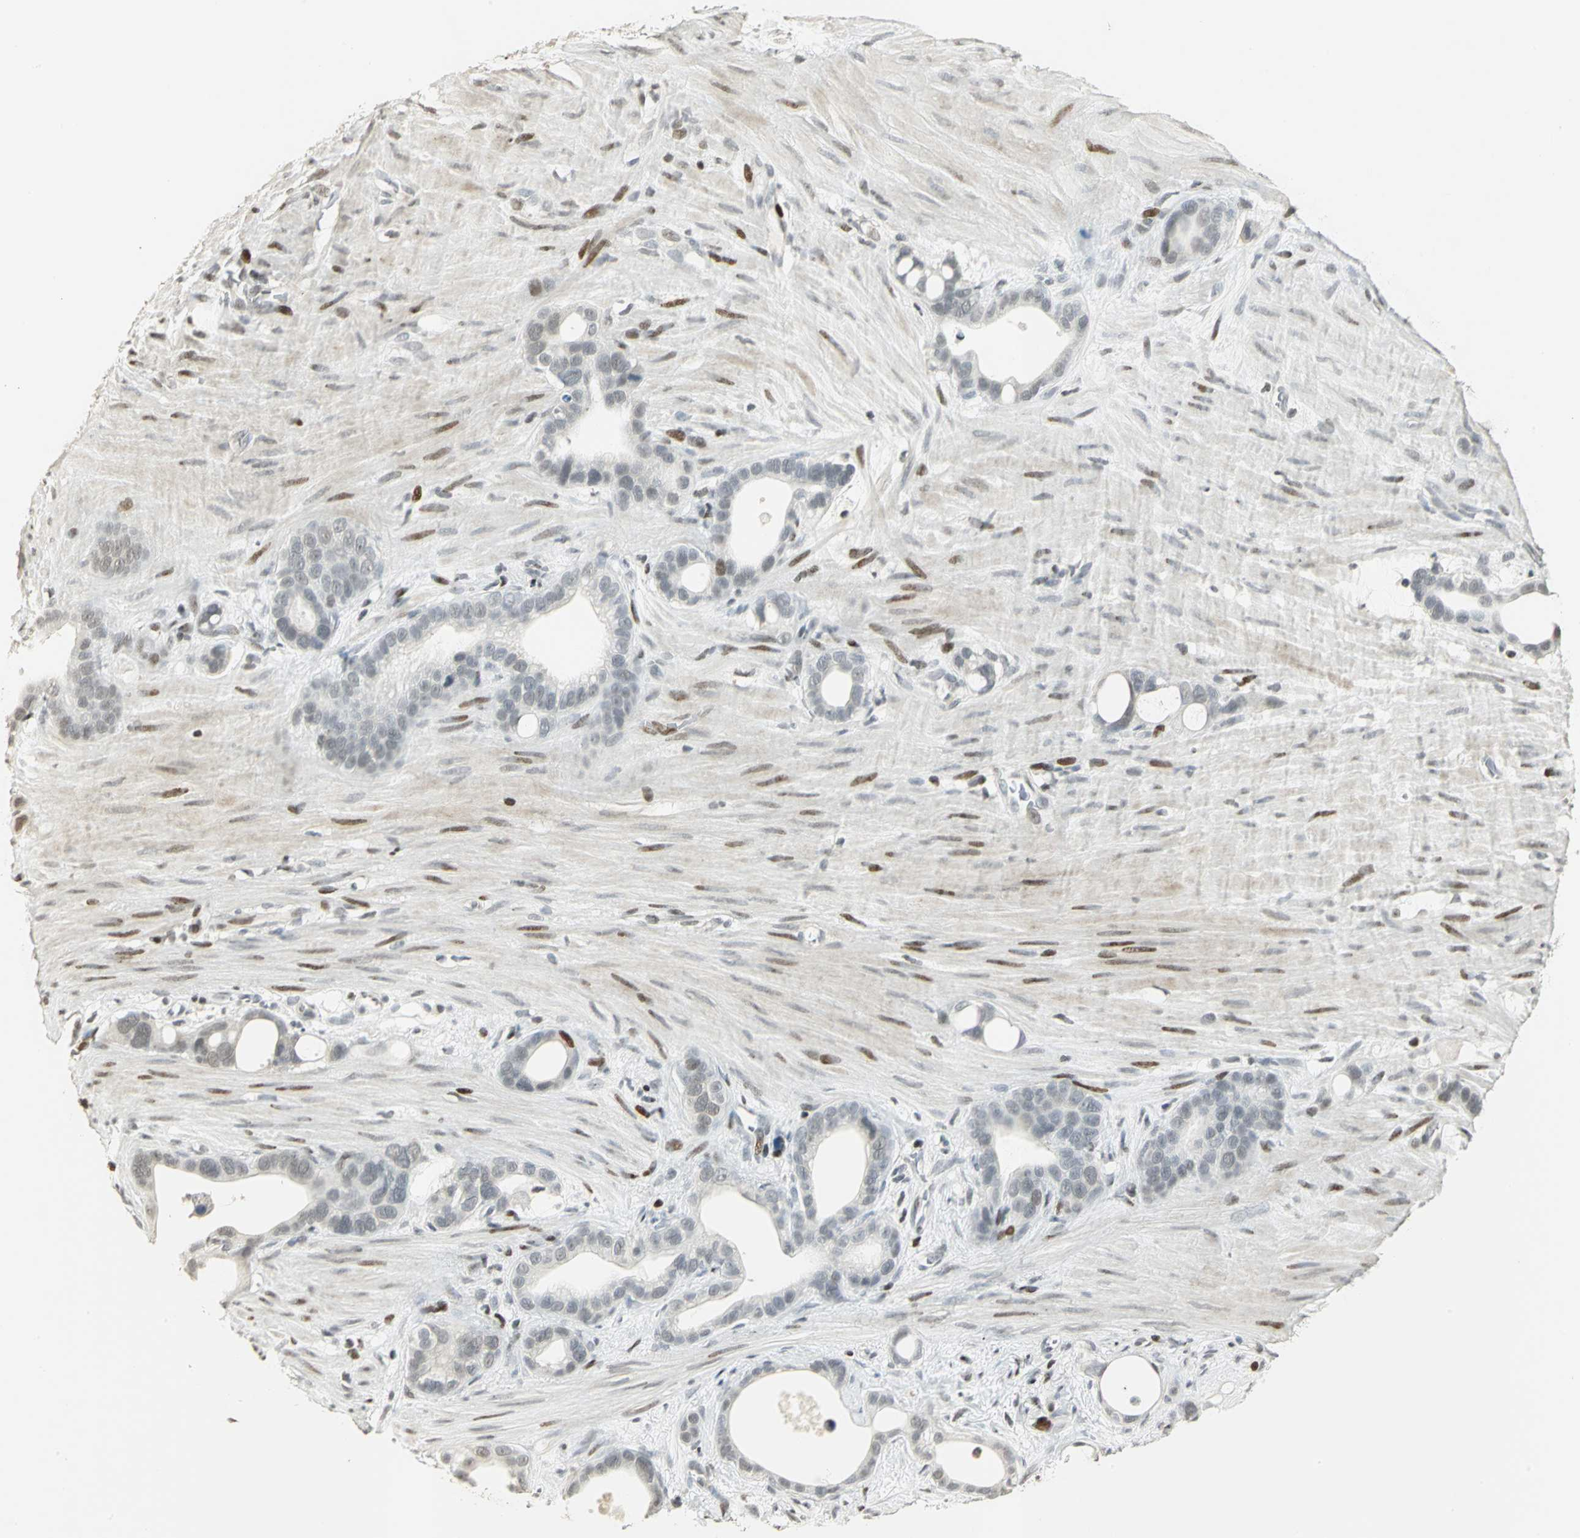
{"staining": {"intensity": "weak", "quantity": "<25%", "location": "nuclear"}, "tissue": "stomach cancer", "cell_type": "Tumor cells", "image_type": "cancer", "snomed": [{"axis": "morphology", "description": "Adenocarcinoma, NOS"}, {"axis": "topography", "description": "Stomach"}], "caption": "Tumor cells show no significant staining in adenocarcinoma (stomach).", "gene": "KDM1A", "patient": {"sex": "female", "age": 75}}